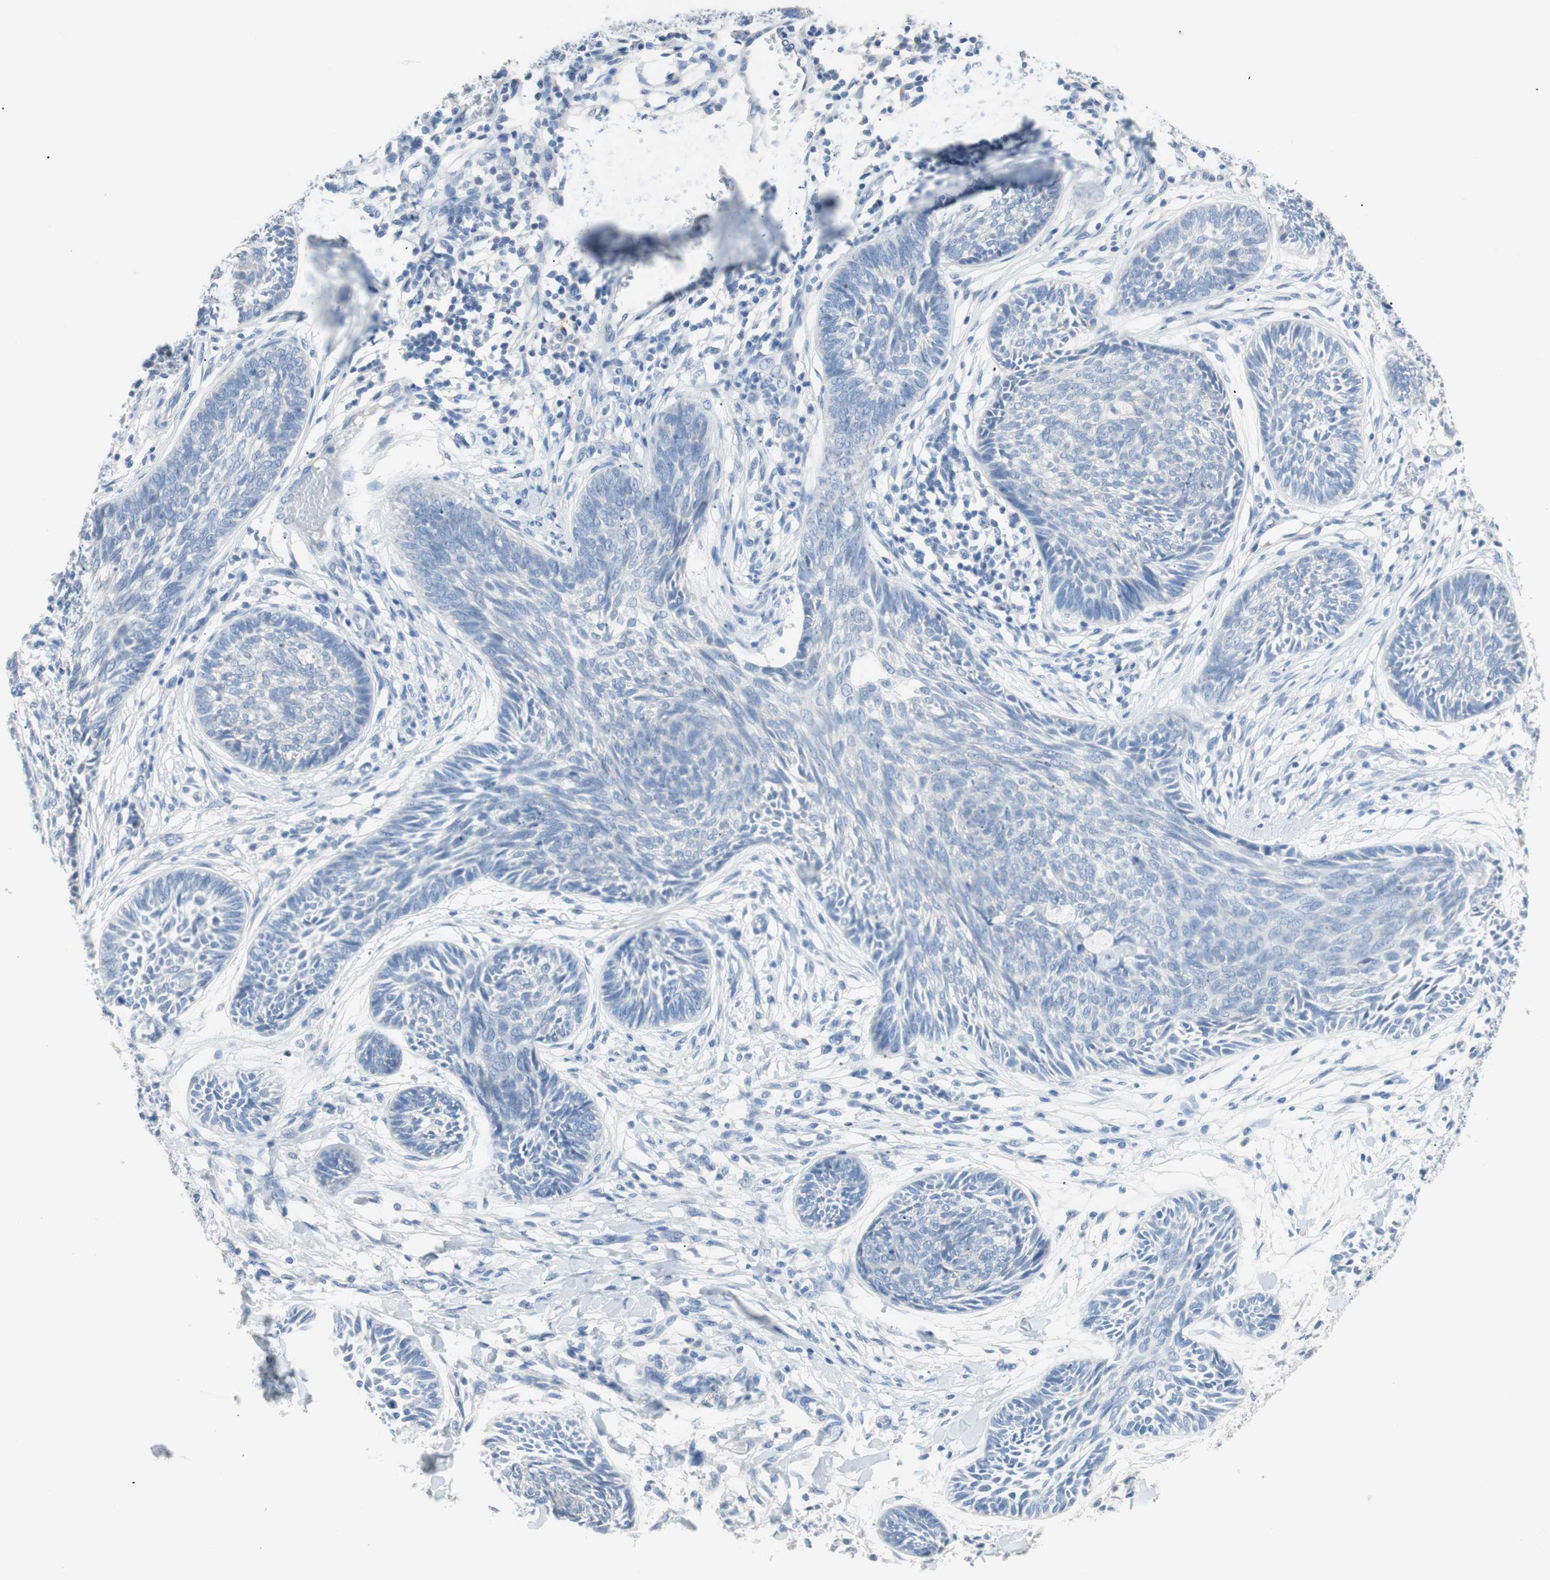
{"staining": {"intensity": "negative", "quantity": "none", "location": "none"}, "tissue": "skin cancer", "cell_type": "Tumor cells", "image_type": "cancer", "snomed": [{"axis": "morphology", "description": "Papilloma, NOS"}, {"axis": "morphology", "description": "Basal cell carcinoma"}, {"axis": "topography", "description": "Skin"}], "caption": "Human skin cancer (basal cell carcinoma) stained for a protein using IHC displays no staining in tumor cells.", "gene": "VIL1", "patient": {"sex": "male", "age": 87}}